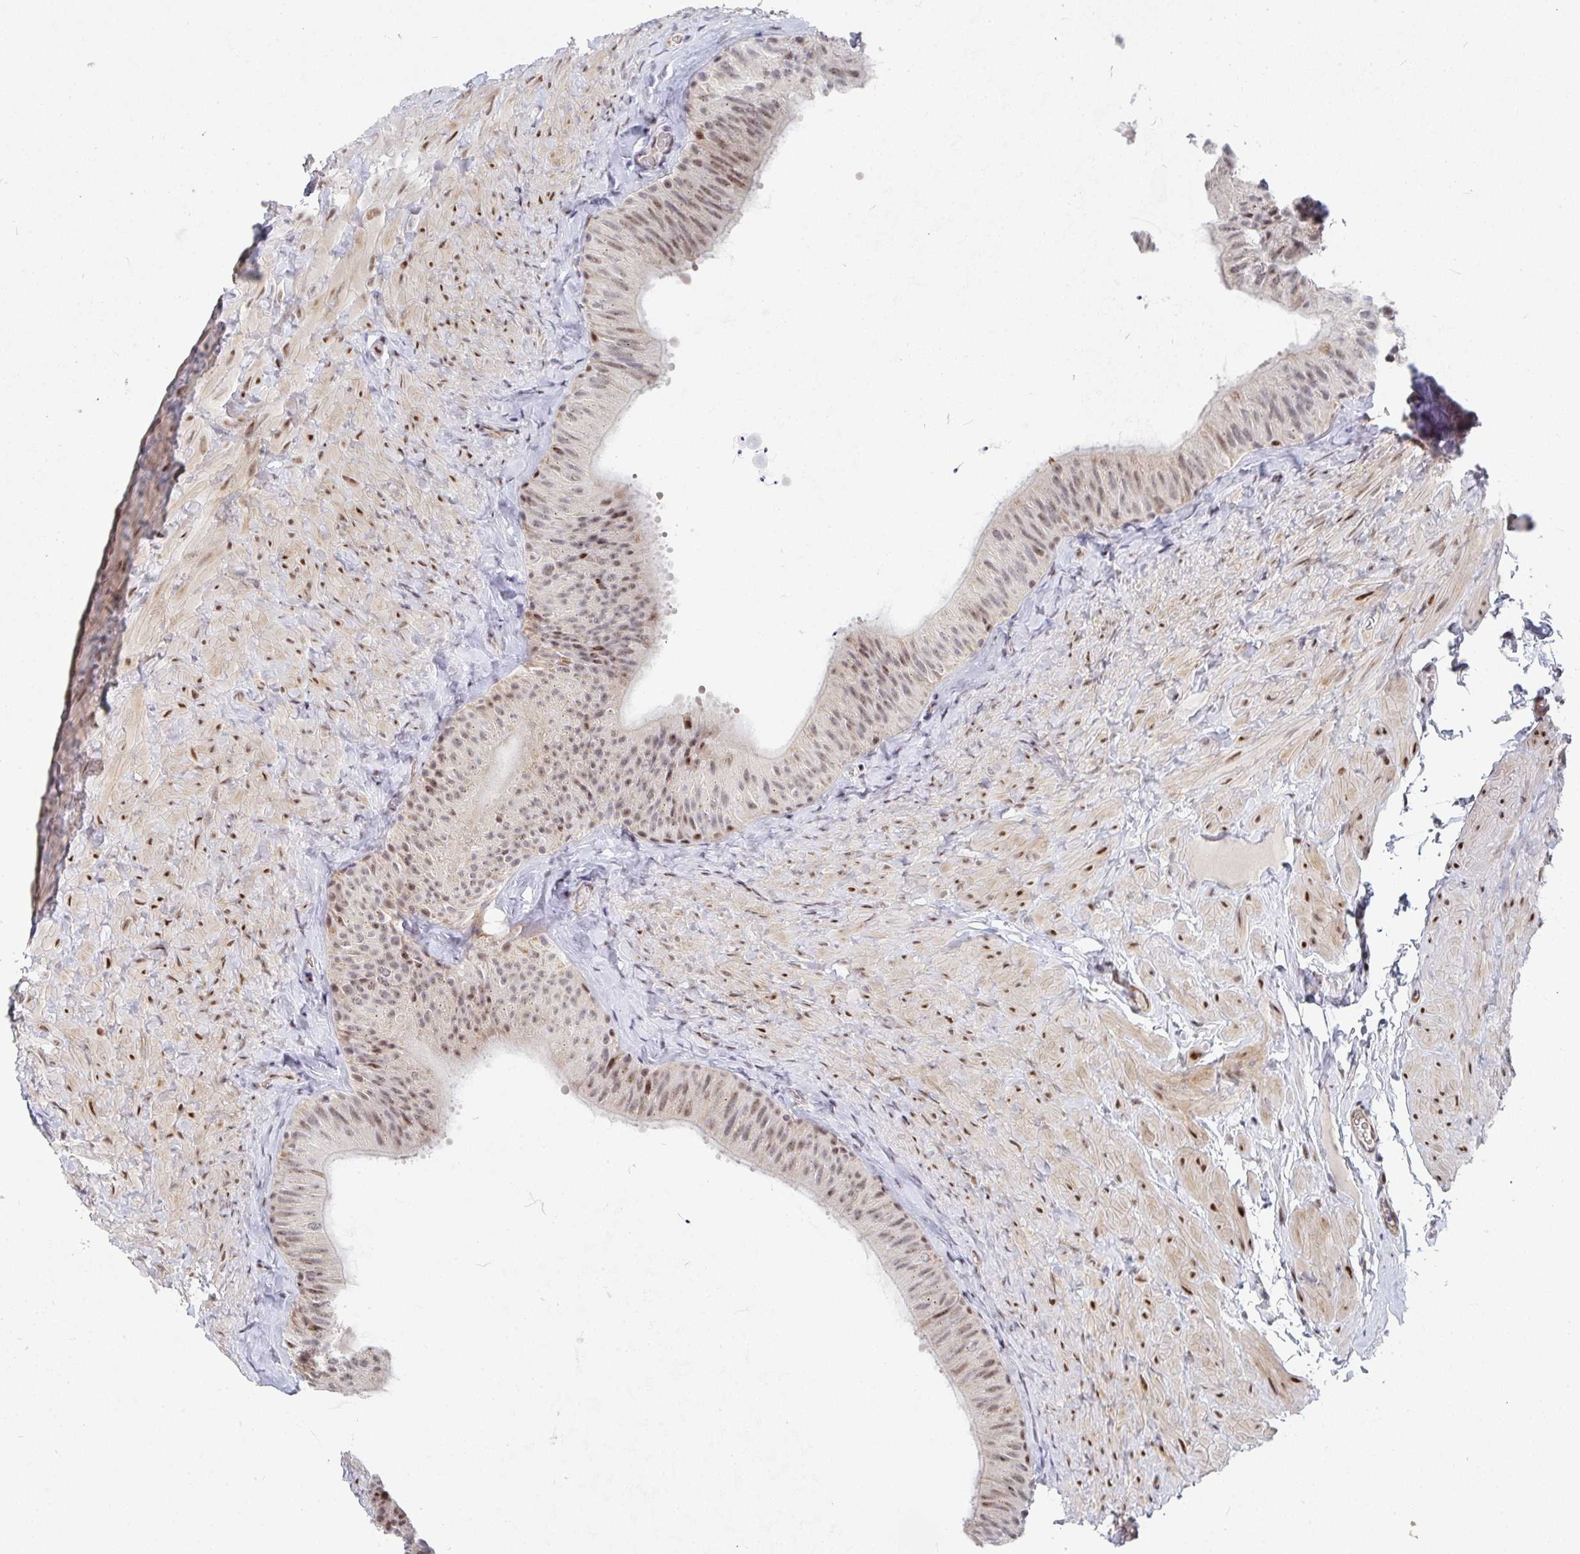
{"staining": {"intensity": "moderate", "quantity": "25%-75%", "location": "nuclear"}, "tissue": "epididymis", "cell_type": "Glandular cells", "image_type": "normal", "snomed": [{"axis": "morphology", "description": "Normal tissue, NOS"}, {"axis": "topography", "description": "Epididymis, spermatic cord, NOS"}, {"axis": "topography", "description": "Epididymis"}], "caption": "Unremarkable epididymis exhibits moderate nuclear positivity in about 25%-75% of glandular cells (DAB (3,3'-diaminobenzidine) IHC with brightfield microscopy, high magnification)..", "gene": "ZIC3", "patient": {"sex": "male", "age": 31}}